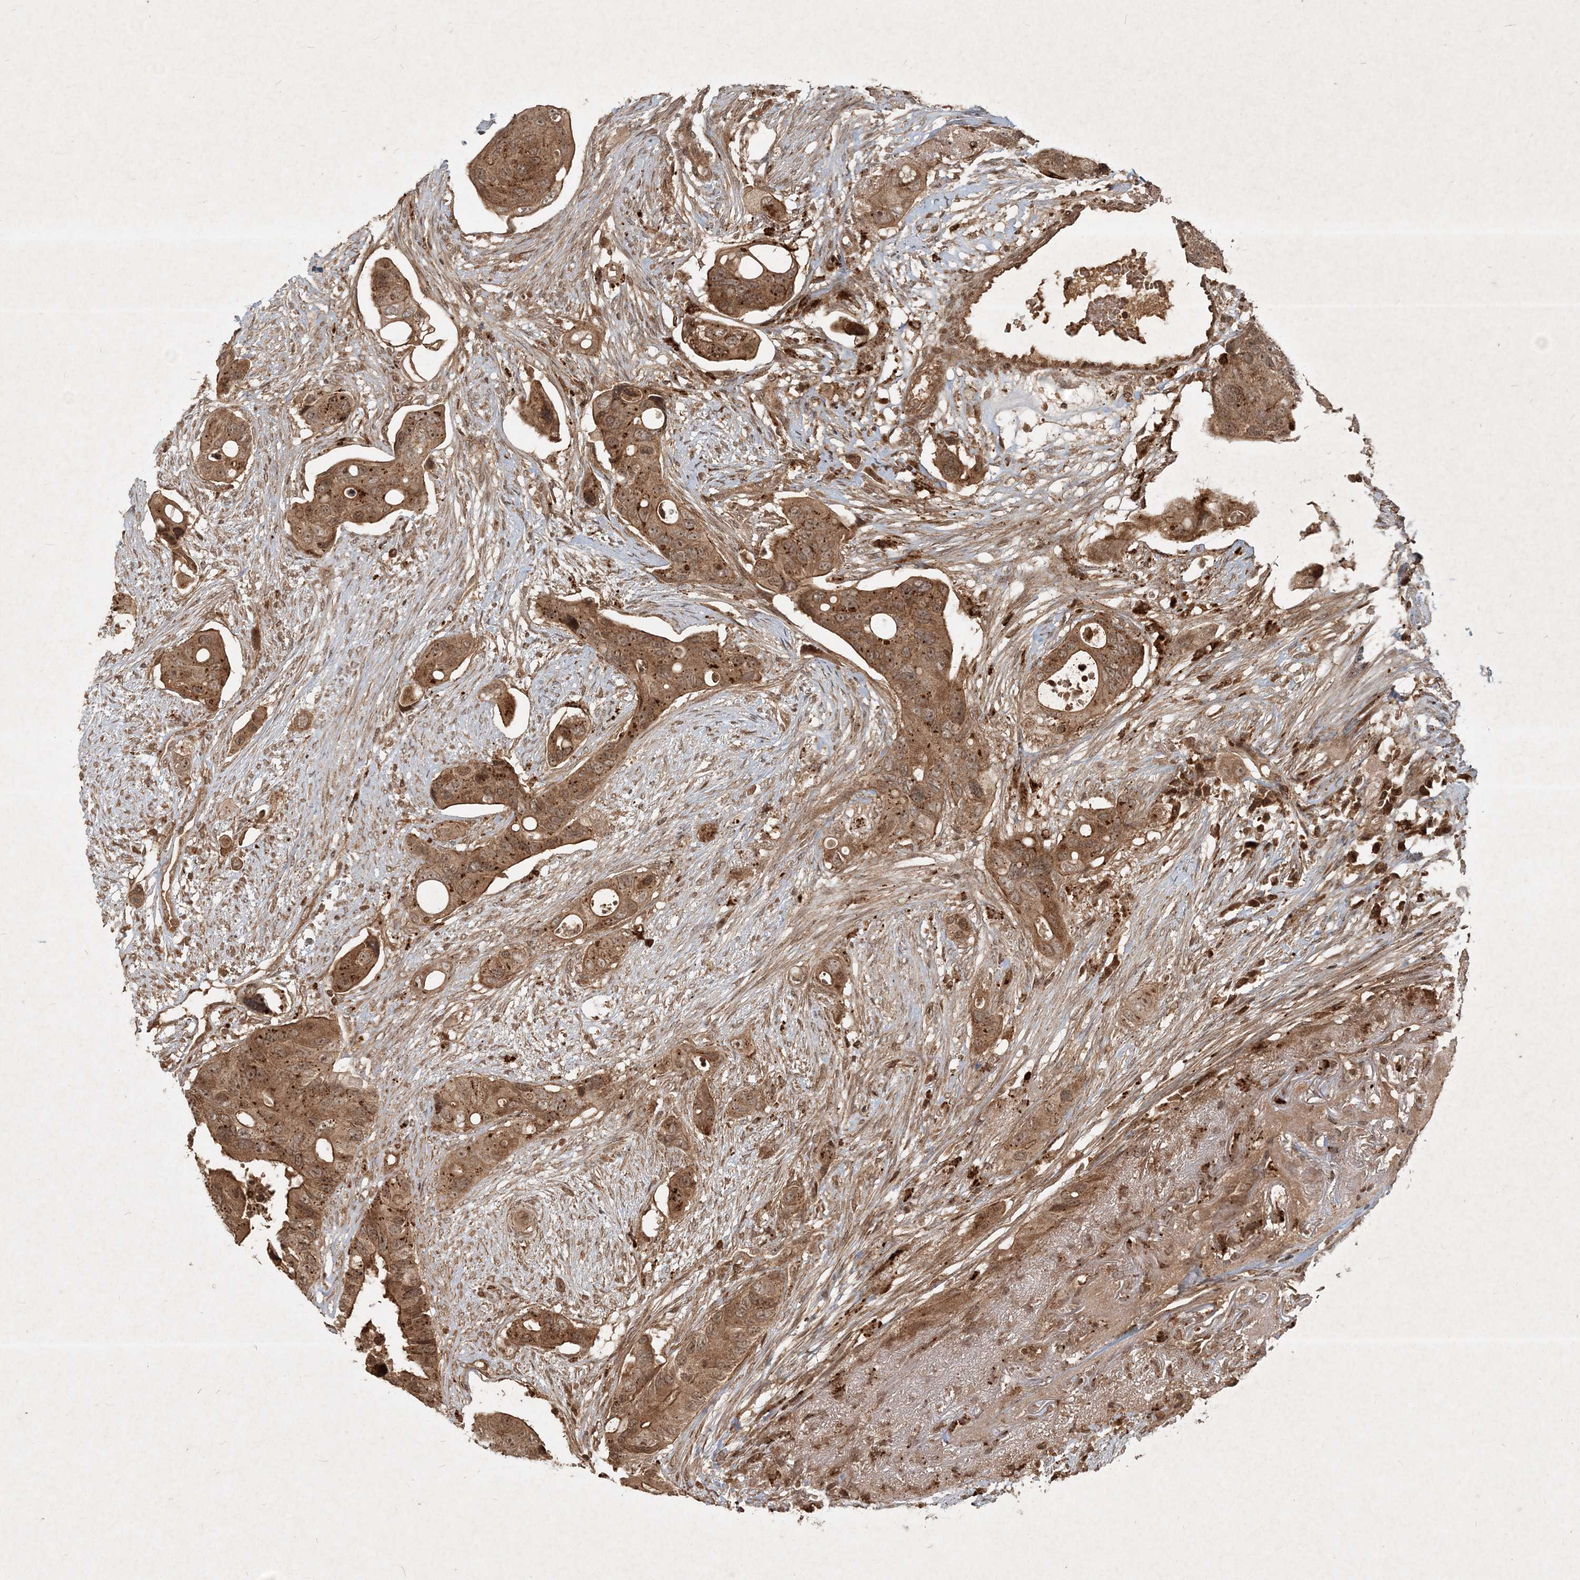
{"staining": {"intensity": "moderate", "quantity": ">75%", "location": "cytoplasmic/membranous"}, "tissue": "colorectal cancer", "cell_type": "Tumor cells", "image_type": "cancer", "snomed": [{"axis": "morphology", "description": "Adenocarcinoma, NOS"}, {"axis": "topography", "description": "Colon"}], "caption": "Moderate cytoplasmic/membranous positivity for a protein is seen in approximately >75% of tumor cells of colorectal cancer (adenocarcinoma) using immunohistochemistry (IHC).", "gene": "NARS1", "patient": {"sex": "female", "age": 57}}